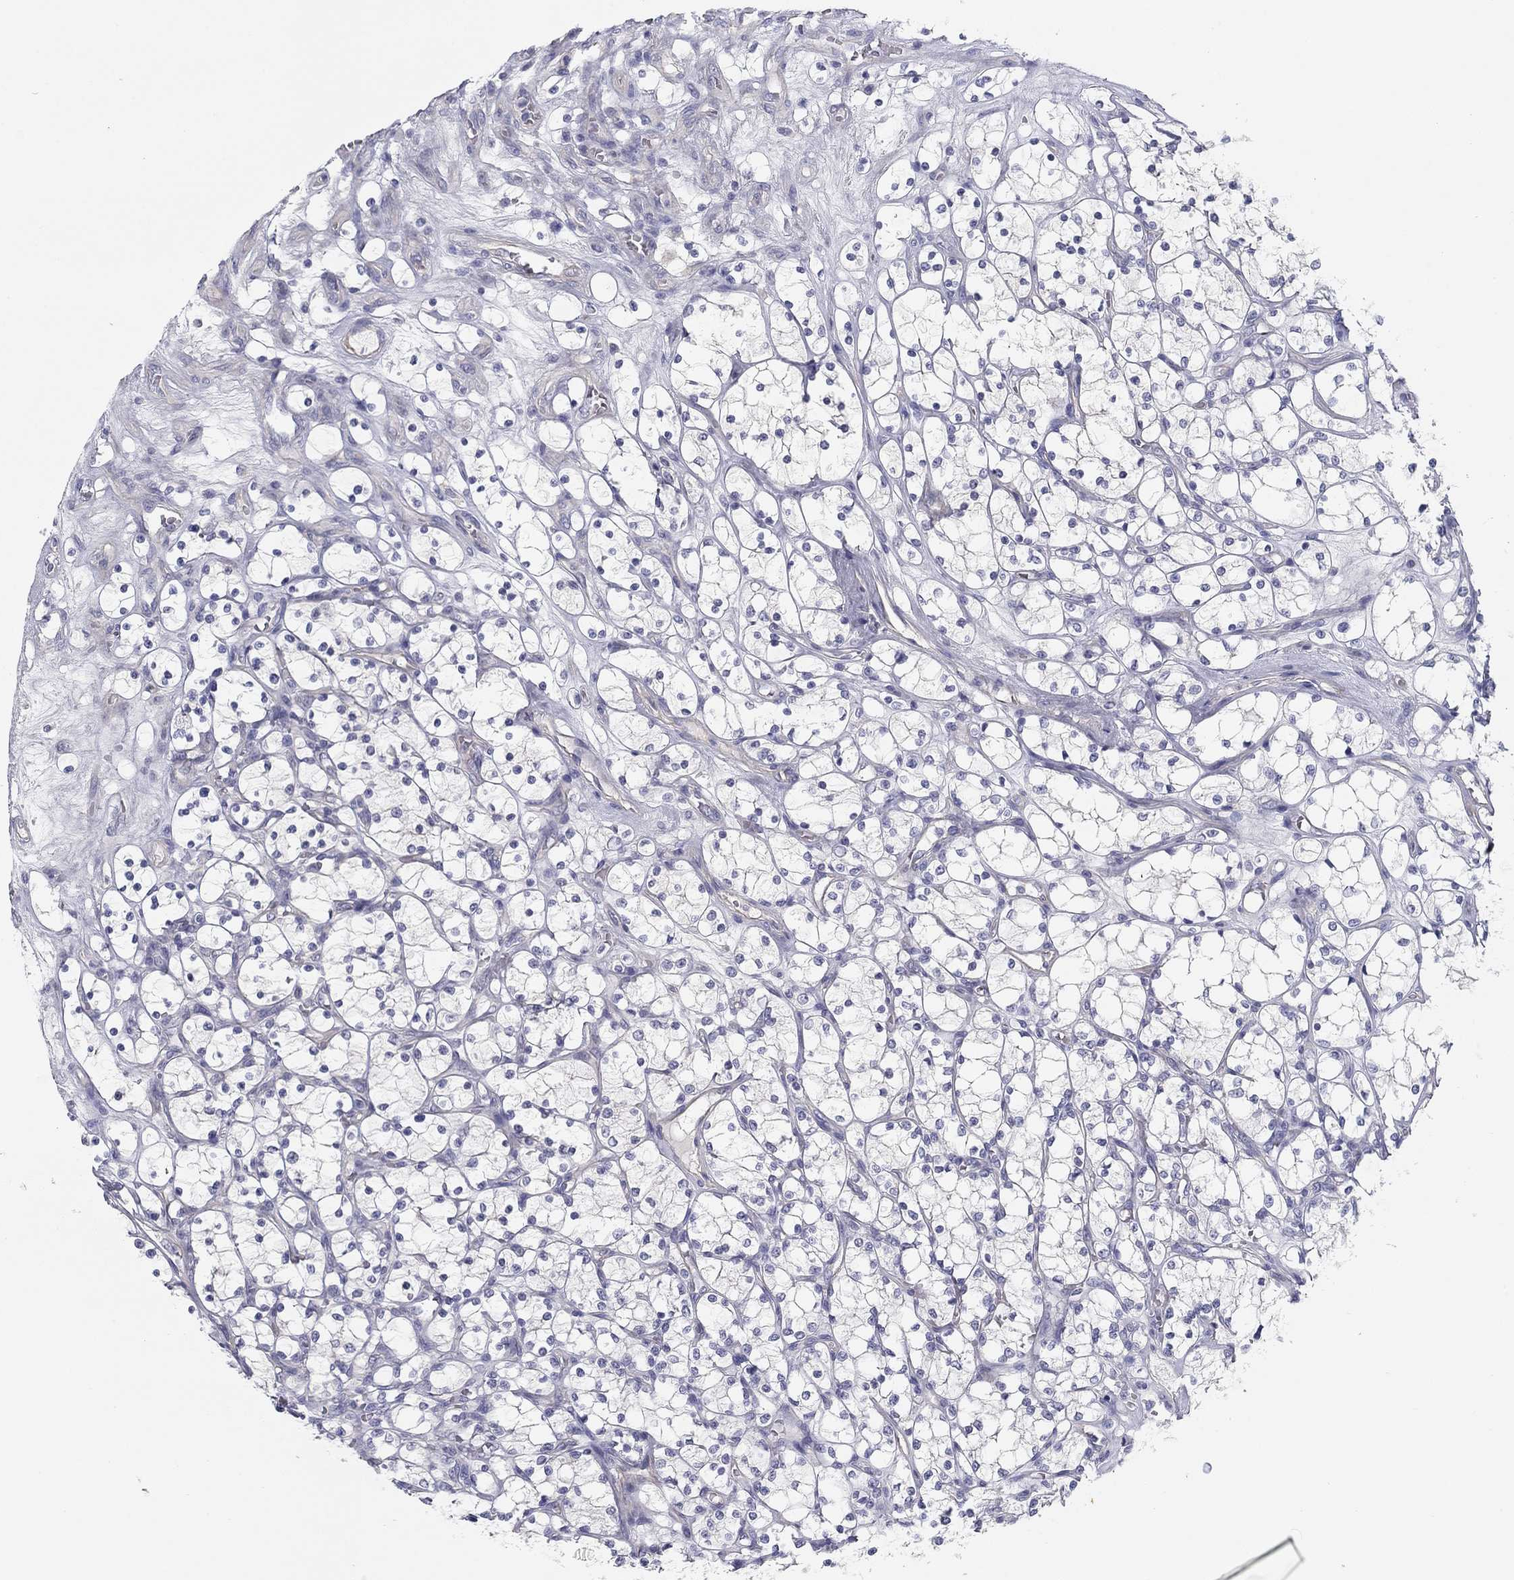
{"staining": {"intensity": "negative", "quantity": "none", "location": "none"}, "tissue": "renal cancer", "cell_type": "Tumor cells", "image_type": "cancer", "snomed": [{"axis": "morphology", "description": "Adenocarcinoma, NOS"}, {"axis": "topography", "description": "Kidney"}], "caption": "Renal cancer (adenocarcinoma) was stained to show a protein in brown. There is no significant expression in tumor cells.", "gene": "SEPTIN3", "patient": {"sex": "female", "age": 69}}